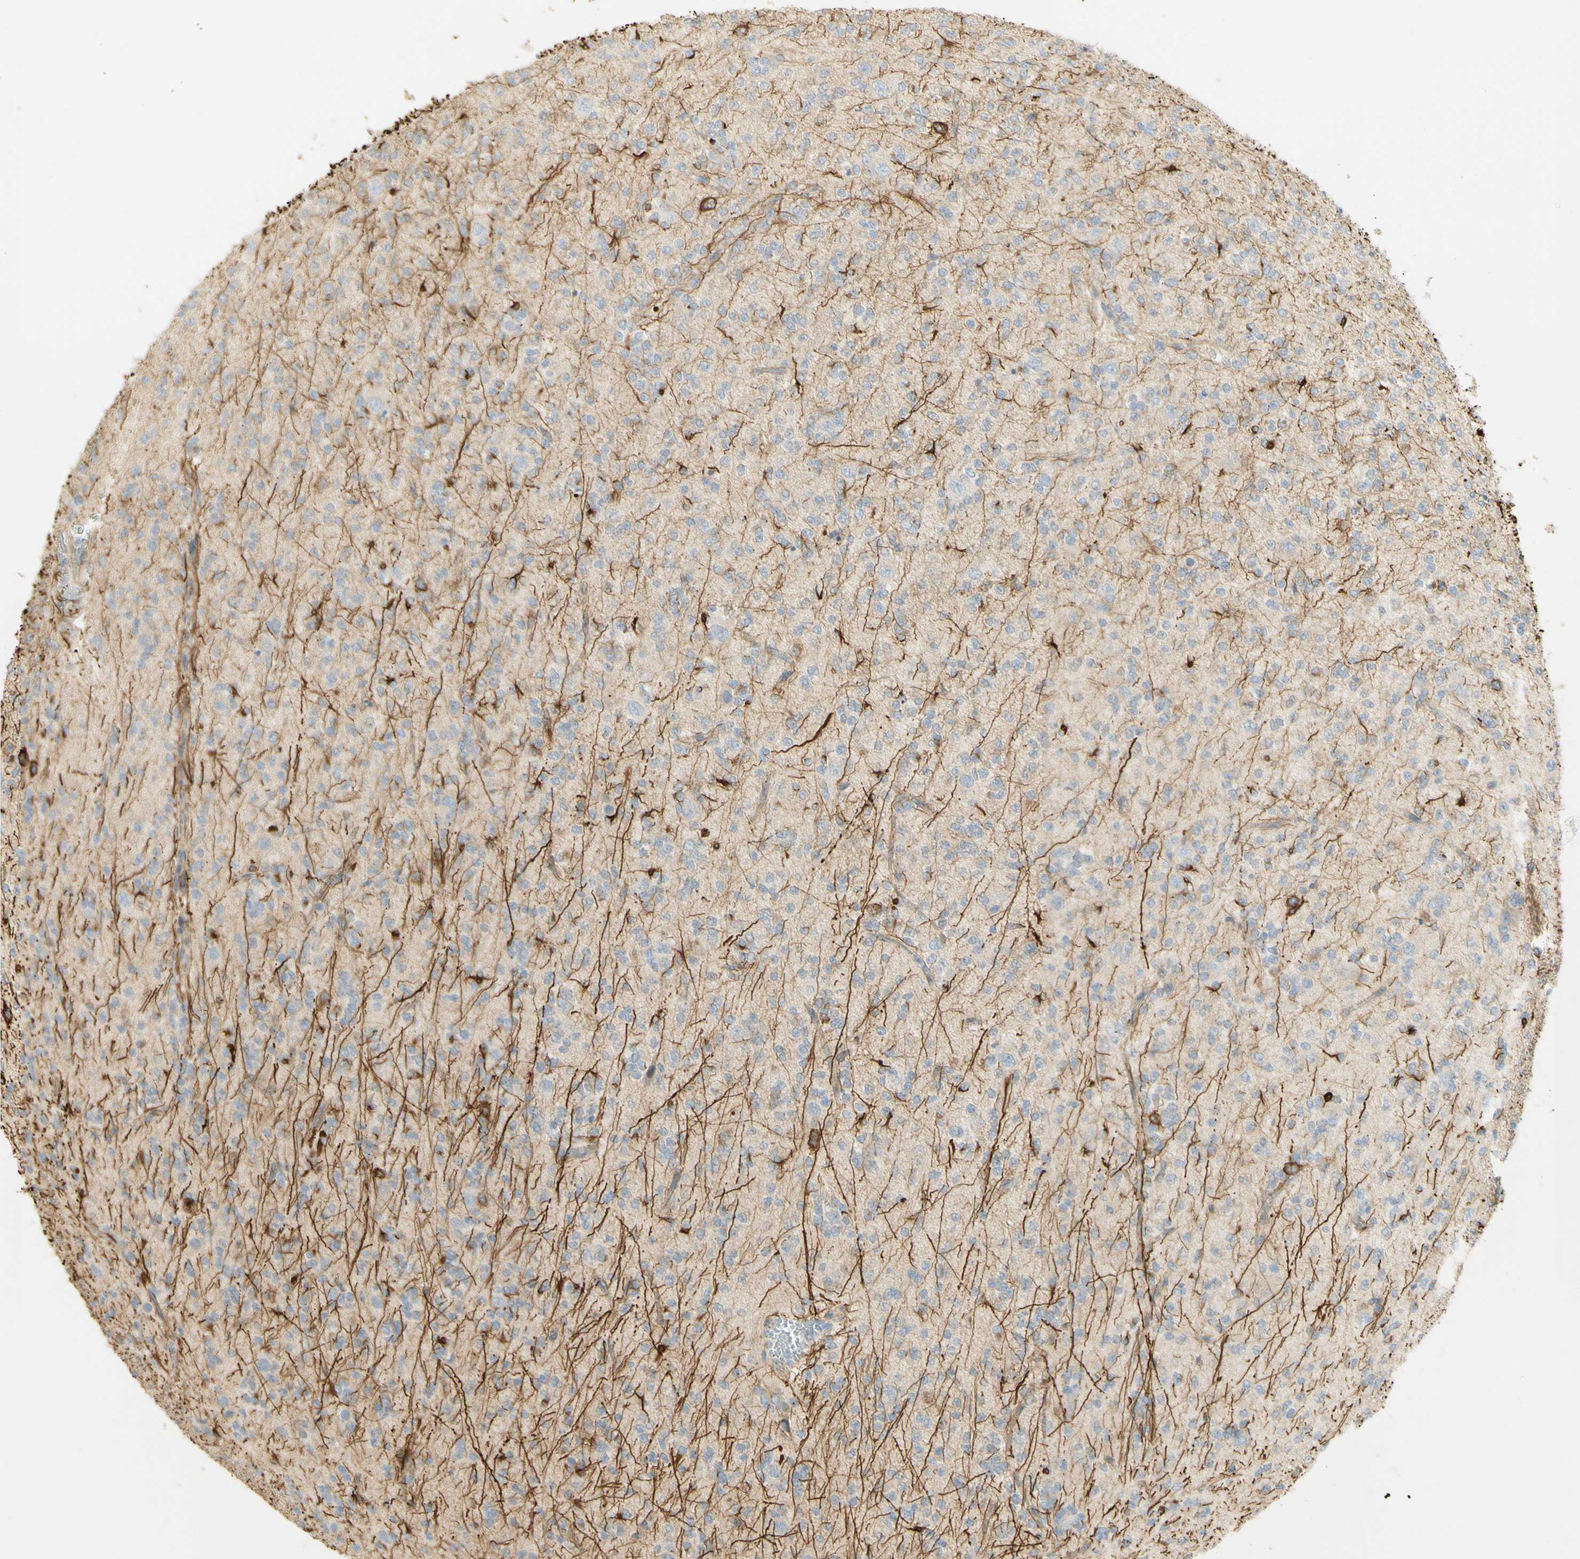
{"staining": {"intensity": "negative", "quantity": "none", "location": "none"}, "tissue": "glioma", "cell_type": "Tumor cells", "image_type": "cancer", "snomed": [{"axis": "morphology", "description": "Glioma, malignant, Low grade"}, {"axis": "topography", "description": "Brain"}], "caption": "Photomicrograph shows no significant protein expression in tumor cells of malignant glioma (low-grade).", "gene": "KIF11", "patient": {"sex": "male", "age": 38}}